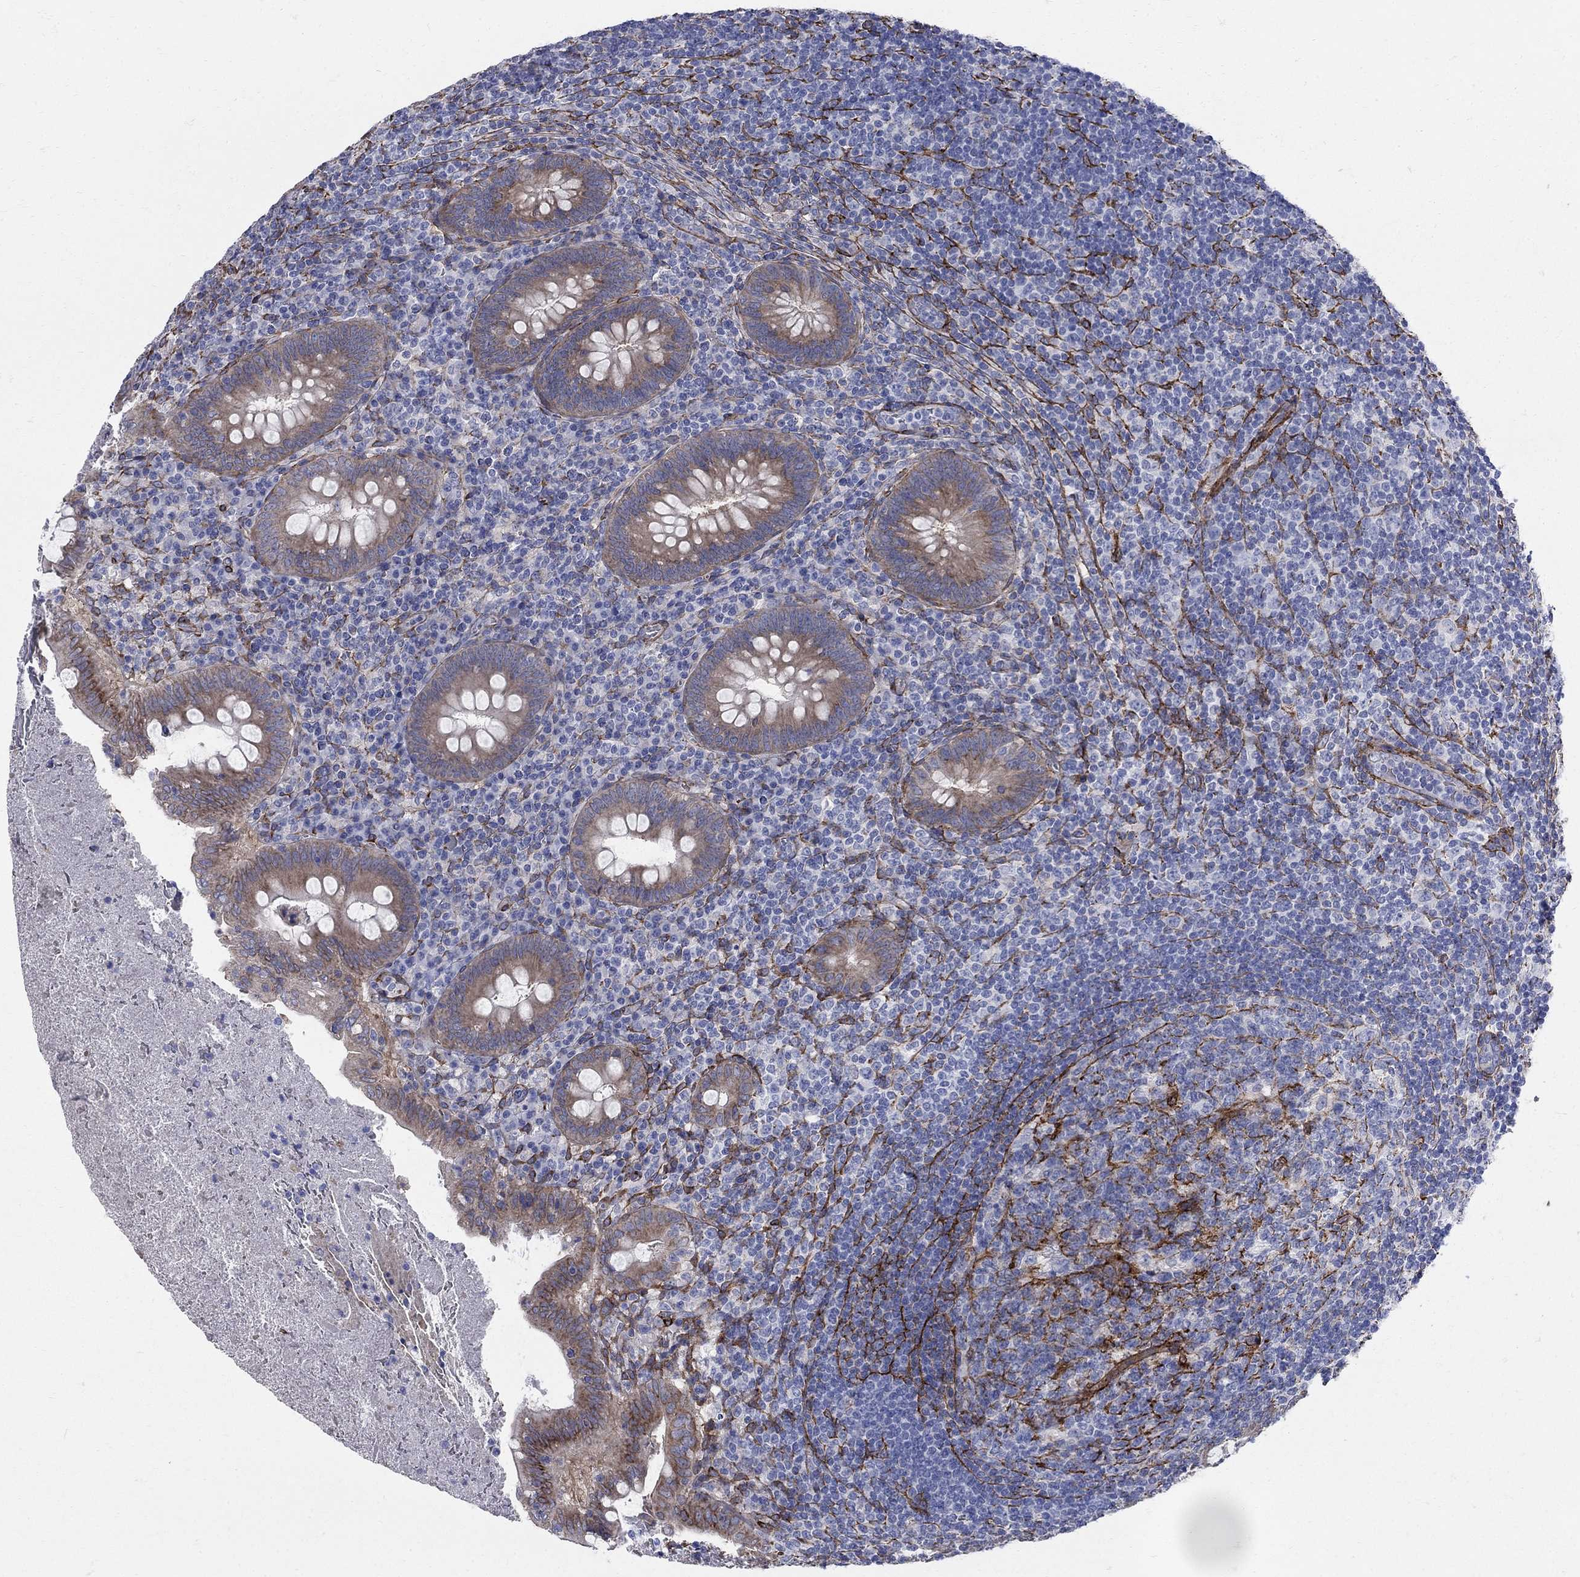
{"staining": {"intensity": "weak", "quantity": ">75%", "location": "cytoplasmic/membranous"}, "tissue": "appendix", "cell_type": "Glandular cells", "image_type": "normal", "snomed": [{"axis": "morphology", "description": "Normal tissue, NOS"}, {"axis": "topography", "description": "Appendix"}], "caption": "IHC (DAB) staining of benign appendix demonstrates weak cytoplasmic/membranous protein staining in about >75% of glandular cells.", "gene": "SEPTIN8", "patient": {"sex": "male", "age": 47}}